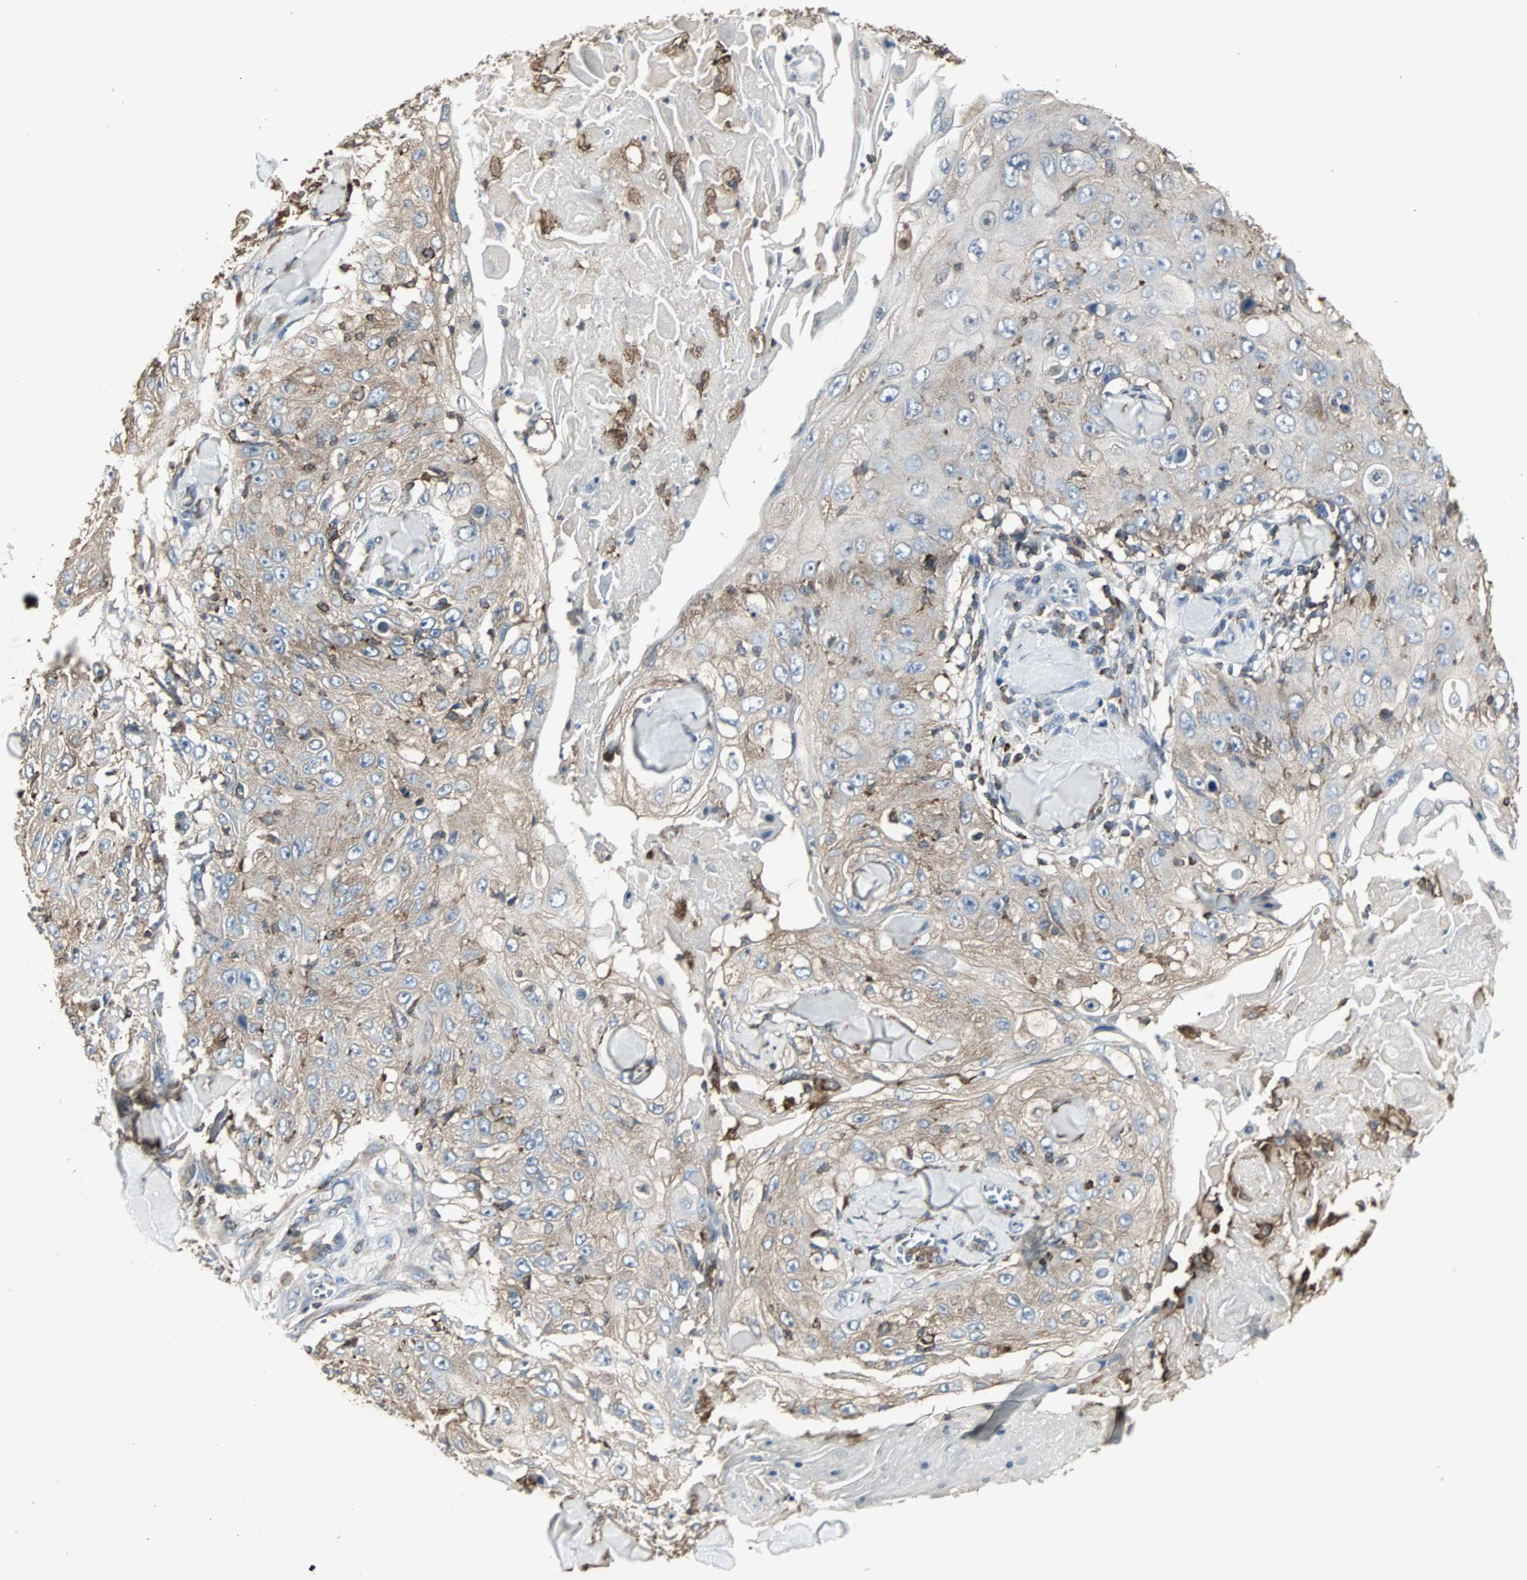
{"staining": {"intensity": "moderate", "quantity": "25%-75%", "location": "cytoplasmic/membranous"}, "tissue": "skin cancer", "cell_type": "Tumor cells", "image_type": "cancer", "snomed": [{"axis": "morphology", "description": "Squamous cell carcinoma, NOS"}, {"axis": "topography", "description": "Skin"}], "caption": "High-power microscopy captured an immunohistochemistry histopathology image of squamous cell carcinoma (skin), revealing moderate cytoplasmic/membranous positivity in about 25%-75% of tumor cells. (Brightfield microscopy of DAB IHC at high magnification).", "gene": "LRRFIP1", "patient": {"sex": "male", "age": 86}}